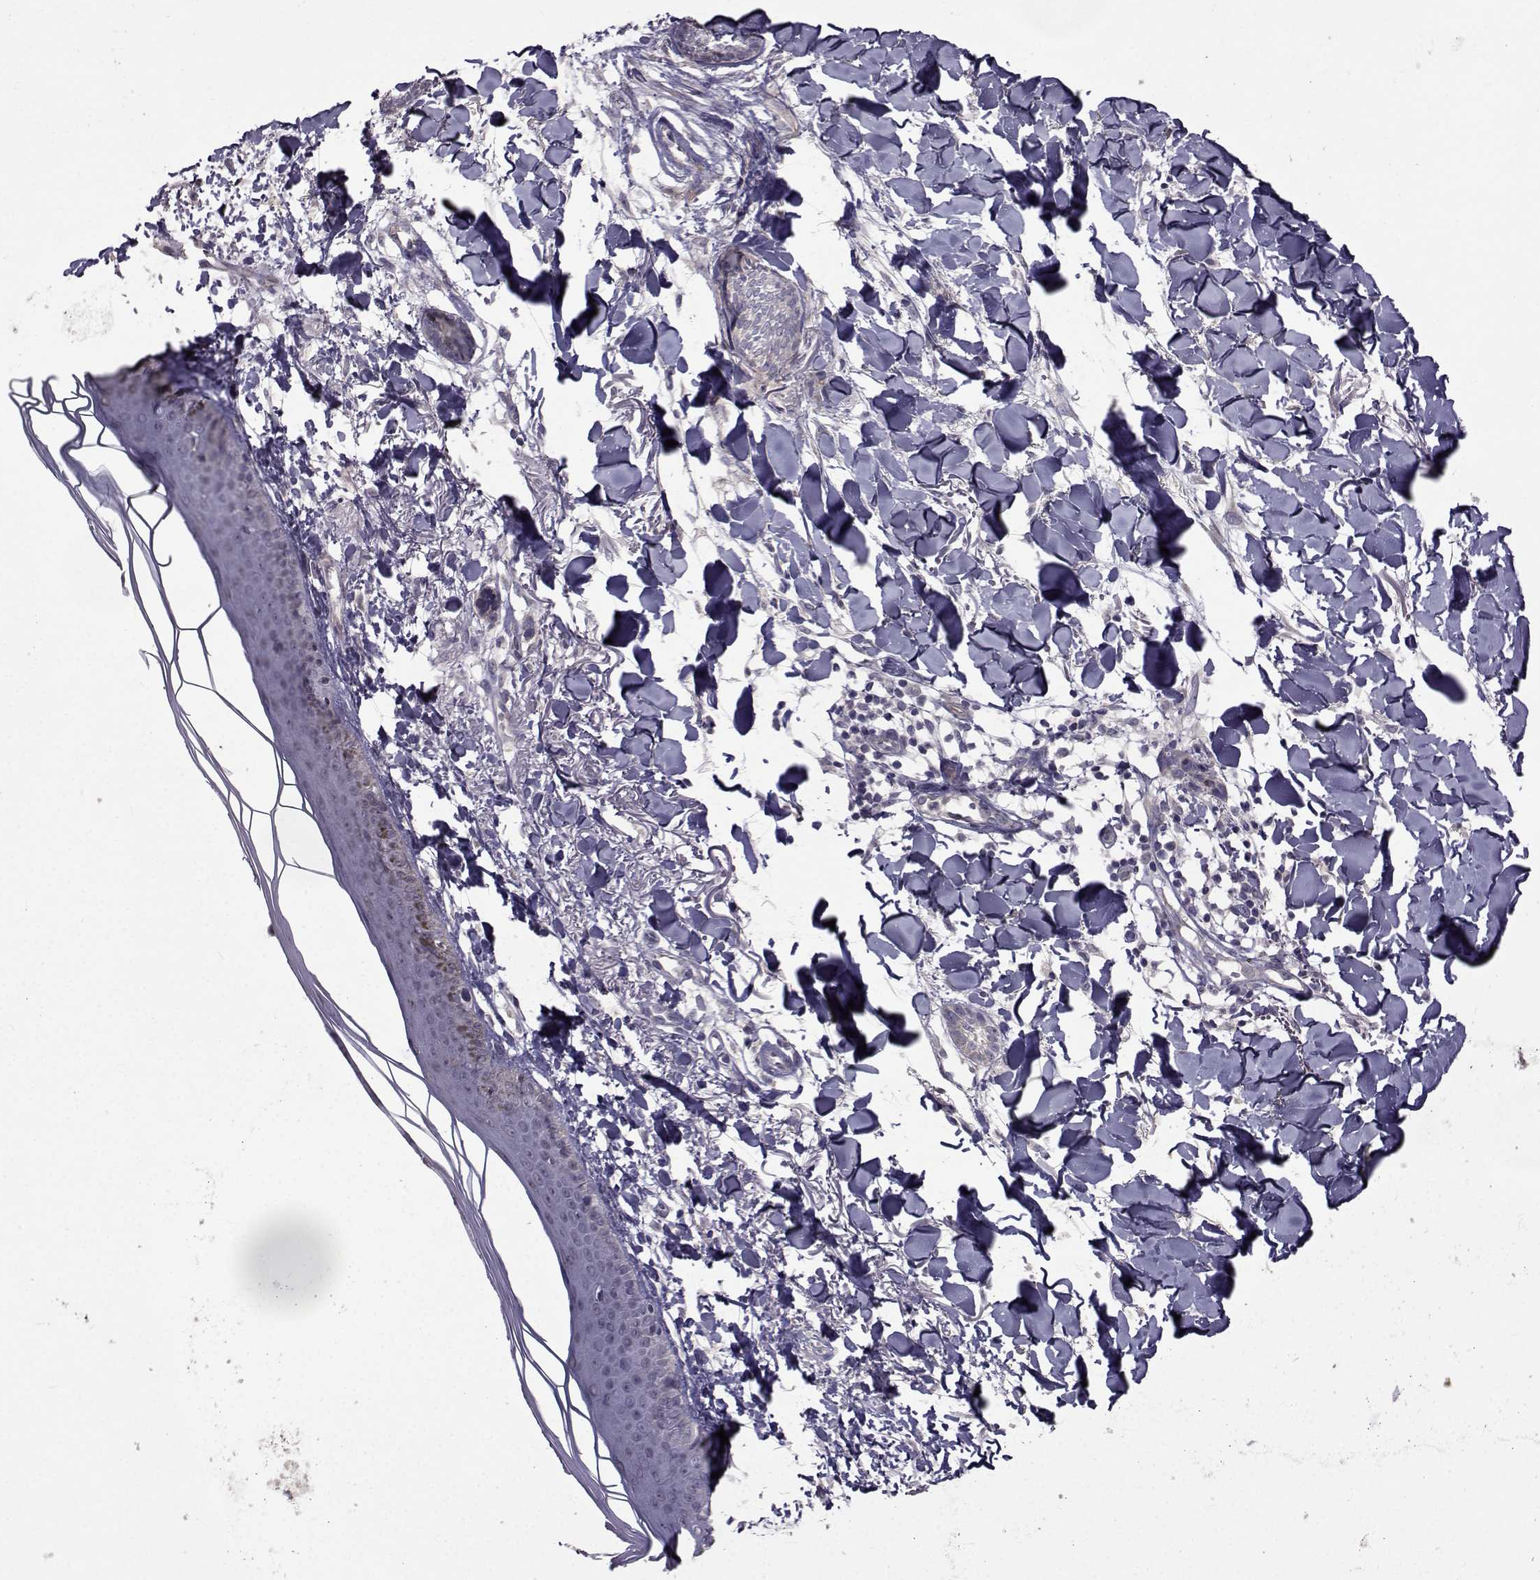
{"staining": {"intensity": "negative", "quantity": "none", "location": "none"}, "tissue": "skin cancer", "cell_type": "Tumor cells", "image_type": "cancer", "snomed": [{"axis": "morphology", "description": "Normal tissue, NOS"}, {"axis": "morphology", "description": "Basal cell carcinoma"}, {"axis": "topography", "description": "Skin"}], "caption": "Protein analysis of basal cell carcinoma (skin) shows no significant positivity in tumor cells. (Brightfield microscopy of DAB immunohistochemistry (IHC) at high magnification).", "gene": "CFAP74", "patient": {"sex": "male", "age": 84}}